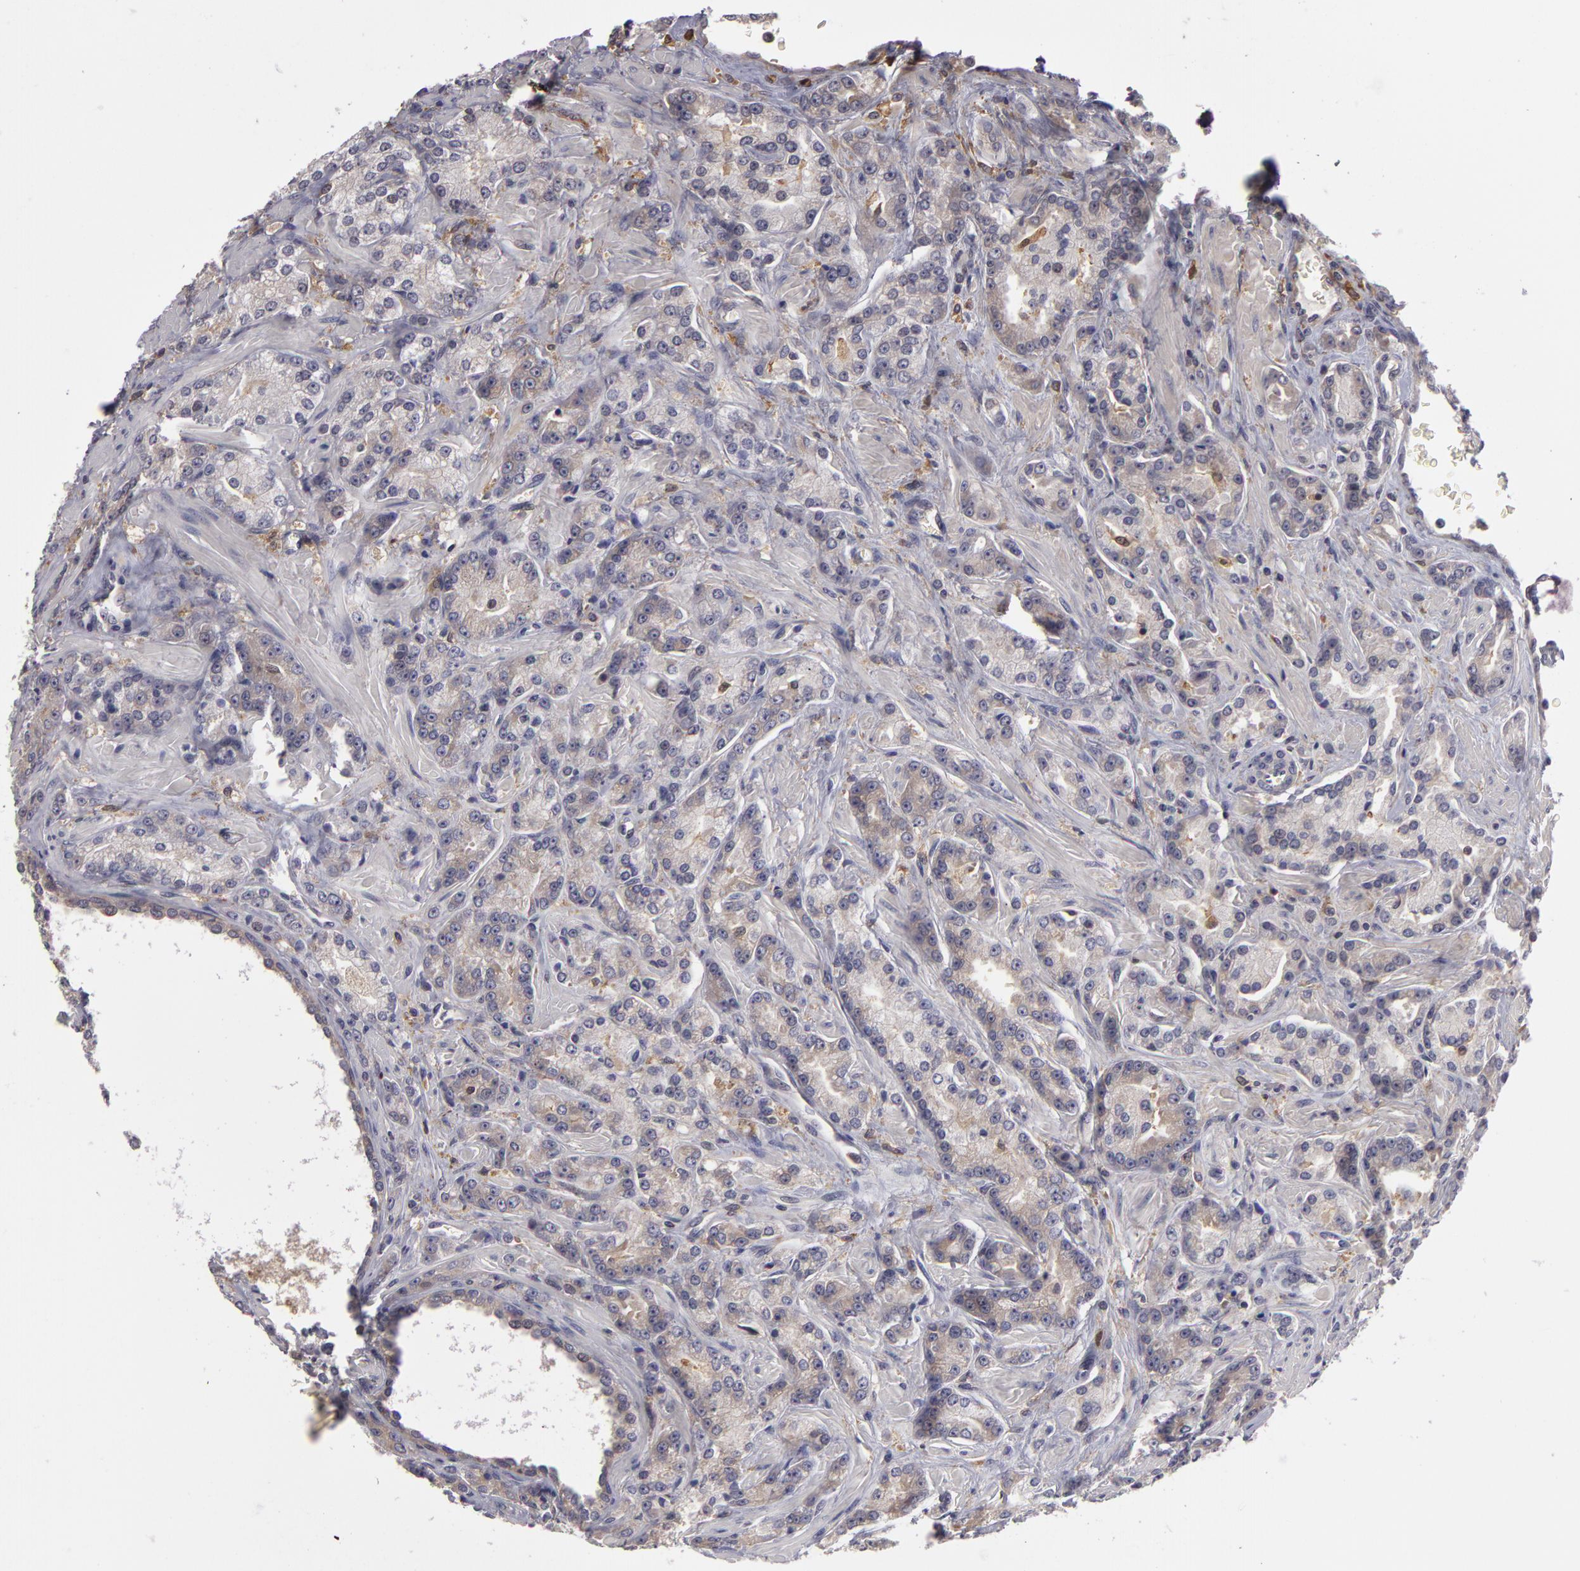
{"staining": {"intensity": "negative", "quantity": "none", "location": "none"}, "tissue": "prostate cancer", "cell_type": "Tumor cells", "image_type": "cancer", "snomed": [{"axis": "morphology", "description": "Adenocarcinoma, High grade"}, {"axis": "topography", "description": "Prostate"}], "caption": "DAB immunohistochemical staining of high-grade adenocarcinoma (prostate) displays no significant positivity in tumor cells.", "gene": "GNPDA1", "patient": {"sex": "male", "age": 71}}